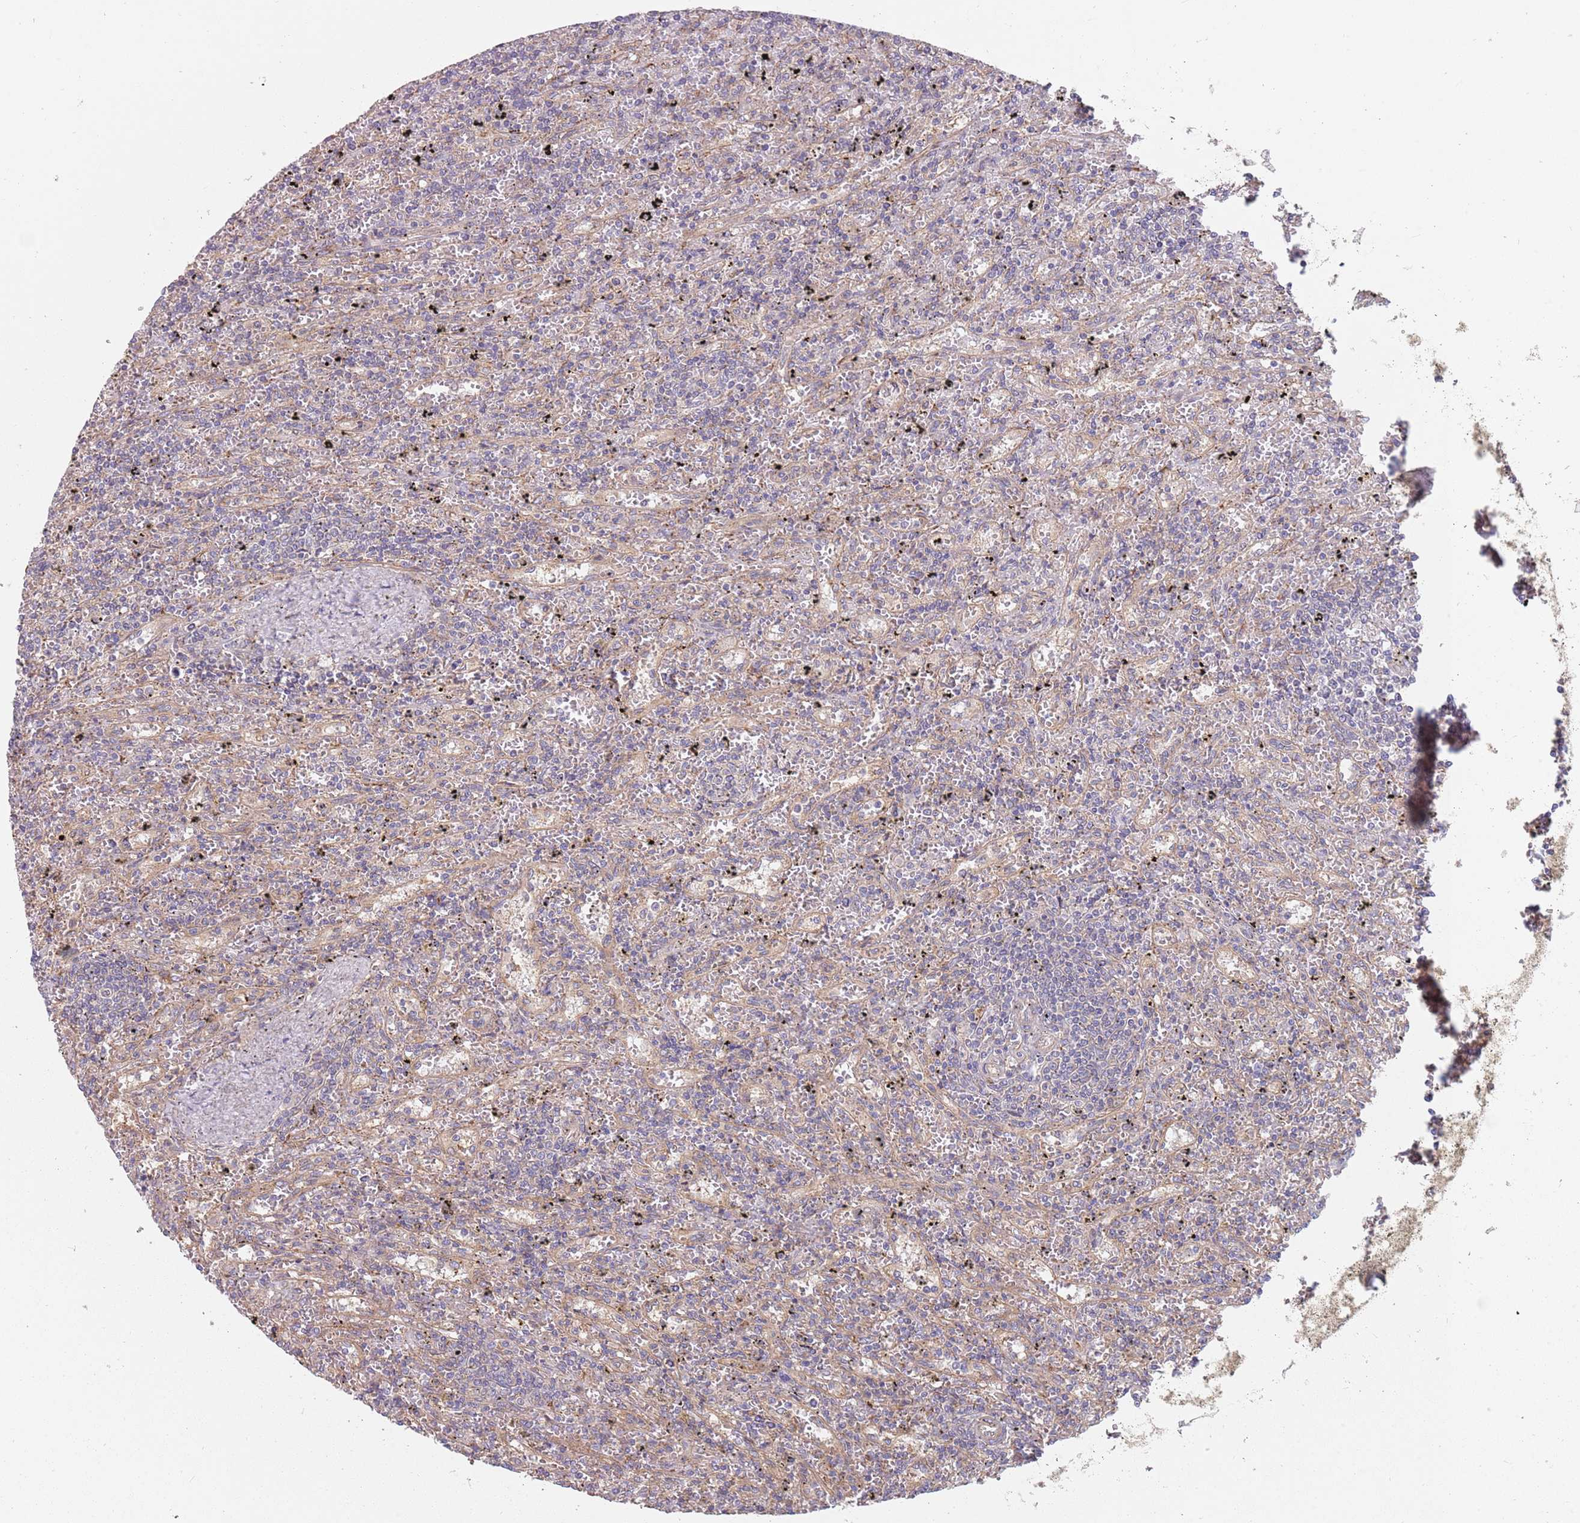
{"staining": {"intensity": "negative", "quantity": "none", "location": "none"}, "tissue": "lymphoma", "cell_type": "Tumor cells", "image_type": "cancer", "snomed": [{"axis": "morphology", "description": "Malignant lymphoma, non-Hodgkin's type, Low grade"}, {"axis": "topography", "description": "Spleen"}], "caption": "A micrograph of human lymphoma is negative for staining in tumor cells.", "gene": "SPDL1", "patient": {"sex": "male", "age": 76}}